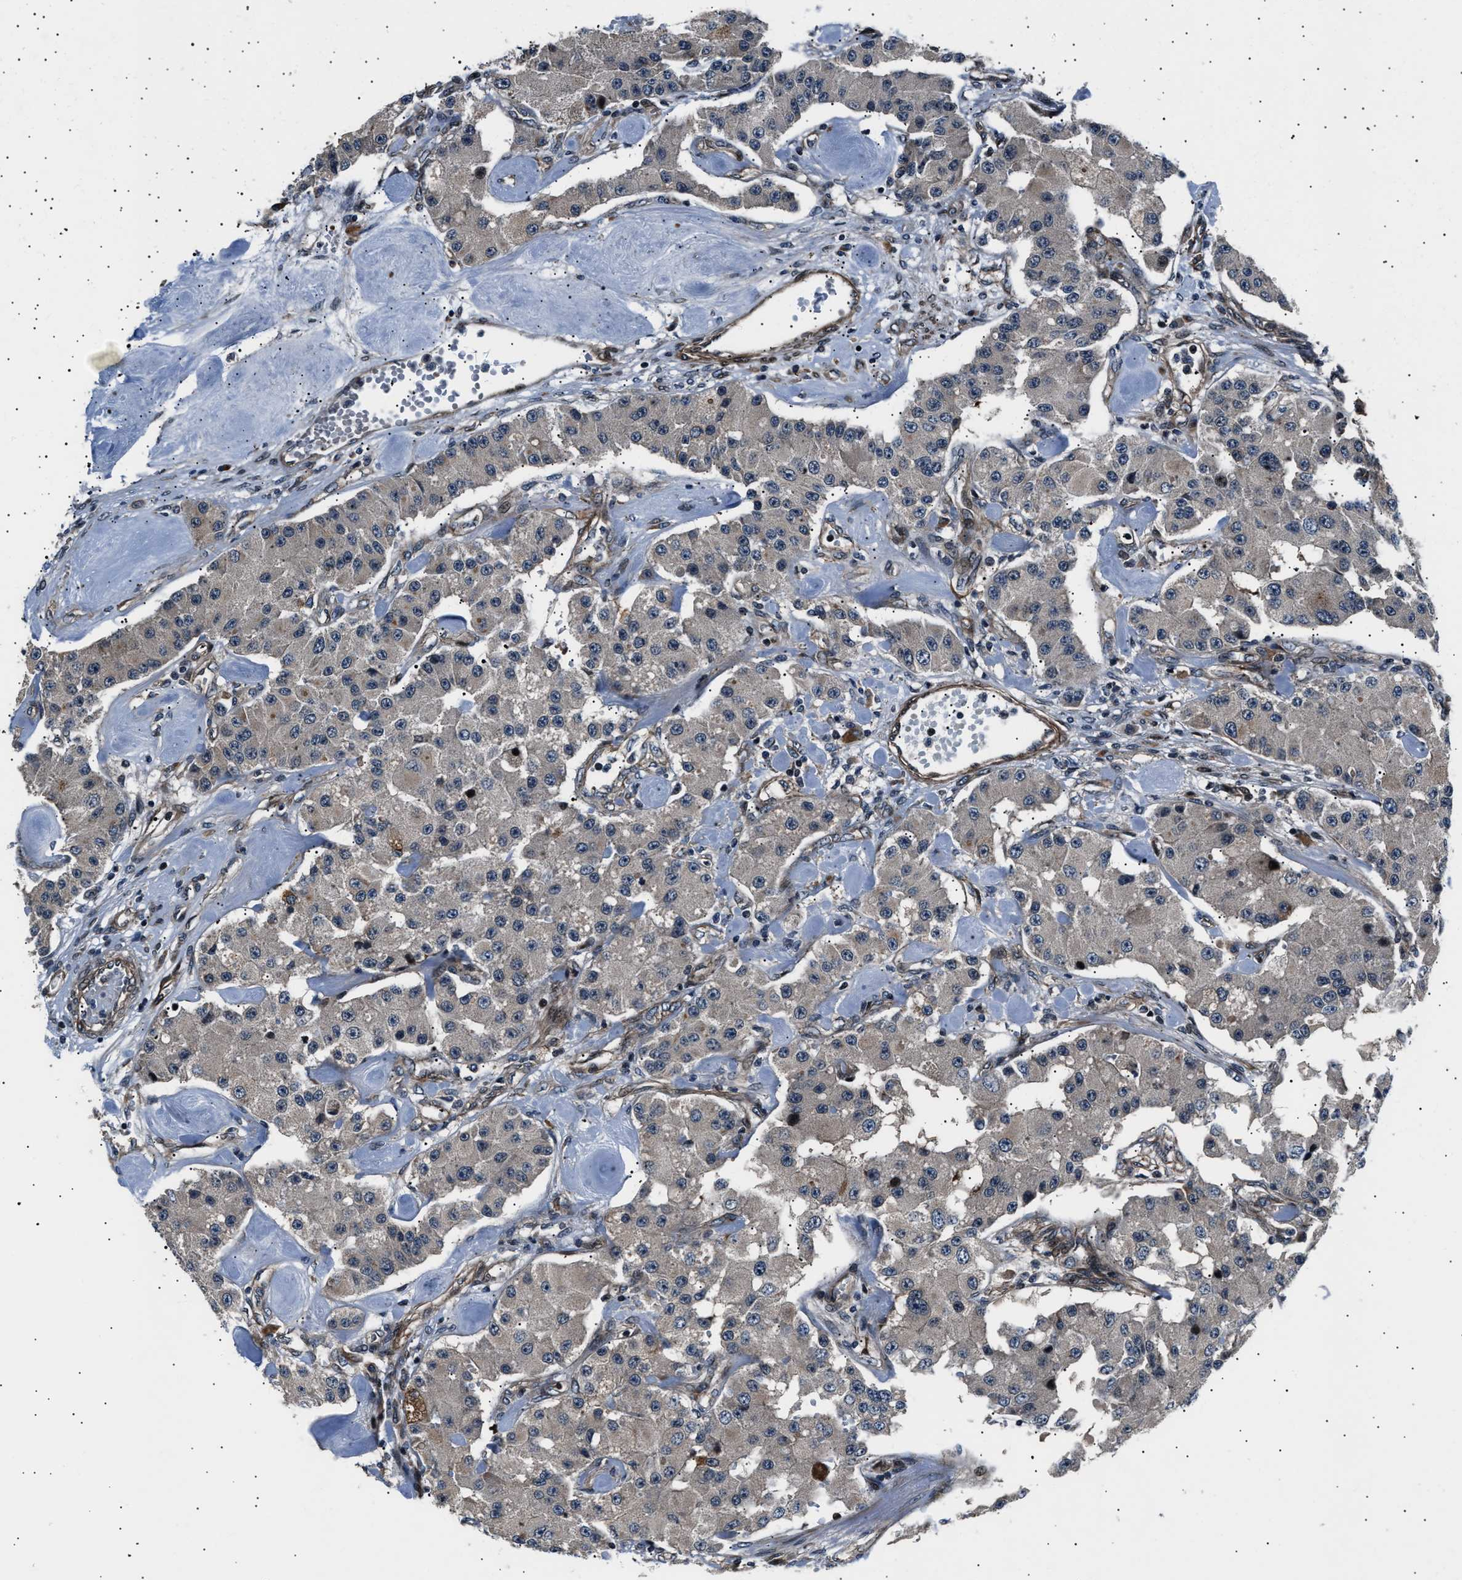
{"staining": {"intensity": "weak", "quantity": "<25%", "location": "cytoplasmic/membranous"}, "tissue": "carcinoid", "cell_type": "Tumor cells", "image_type": "cancer", "snomed": [{"axis": "morphology", "description": "Carcinoid, malignant, NOS"}, {"axis": "topography", "description": "Pancreas"}], "caption": "Photomicrograph shows no protein staining in tumor cells of carcinoid (malignant) tissue. Nuclei are stained in blue.", "gene": "DYNC2I1", "patient": {"sex": "male", "age": 41}}